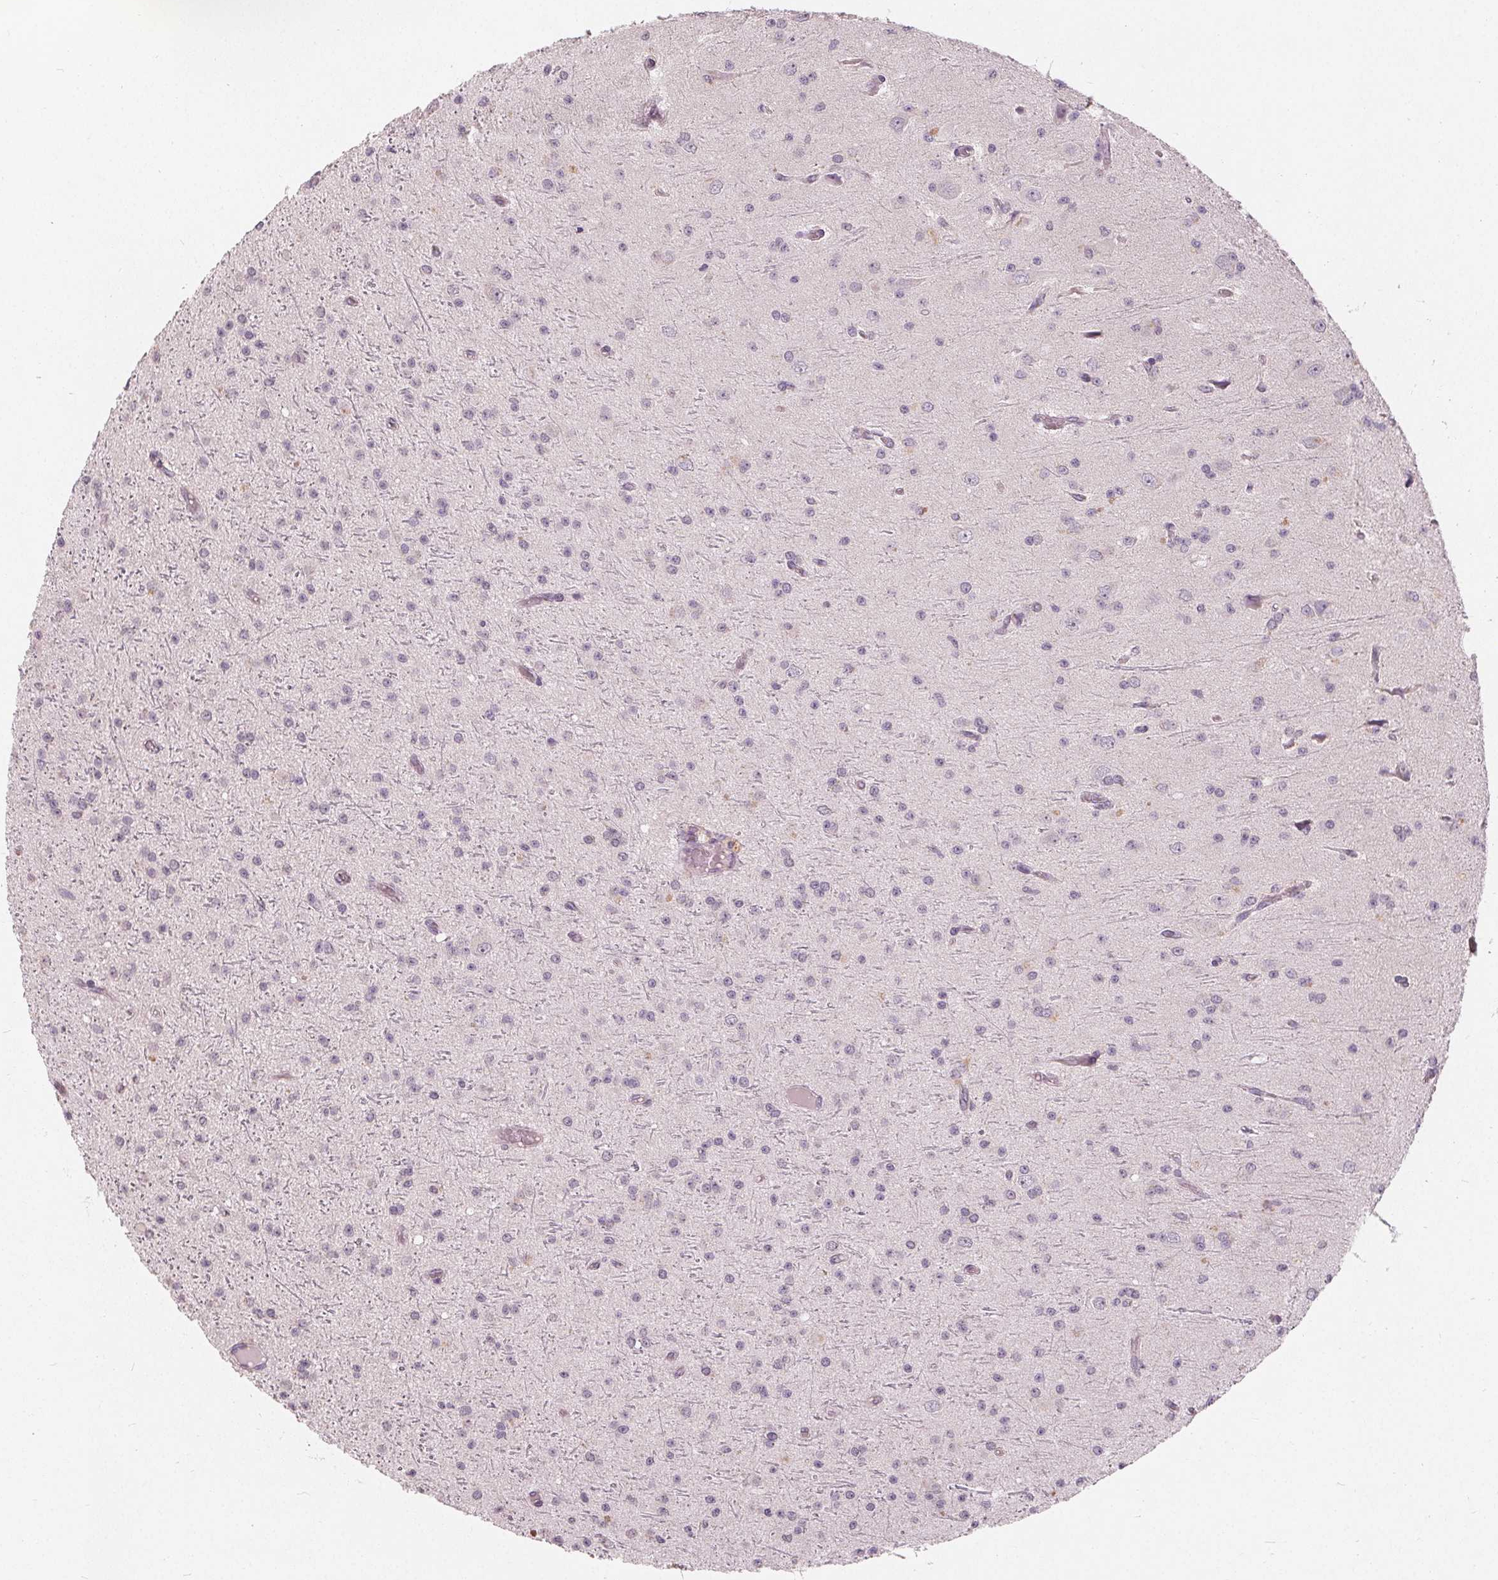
{"staining": {"intensity": "negative", "quantity": "none", "location": "none"}, "tissue": "glioma", "cell_type": "Tumor cells", "image_type": "cancer", "snomed": [{"axis": "morphology", "description": "Glioma, malignant, Low grade"}, {"axis": "topography", "description": "Brain"}], "caption": "An immunohistochemistry micrograph of malignant low-grade glioma is shown. There is no staining in tumor cells of malignant low-grade glioma.", "gene": "TRIM60", "patient": {"sex": "male", "age": 27}}